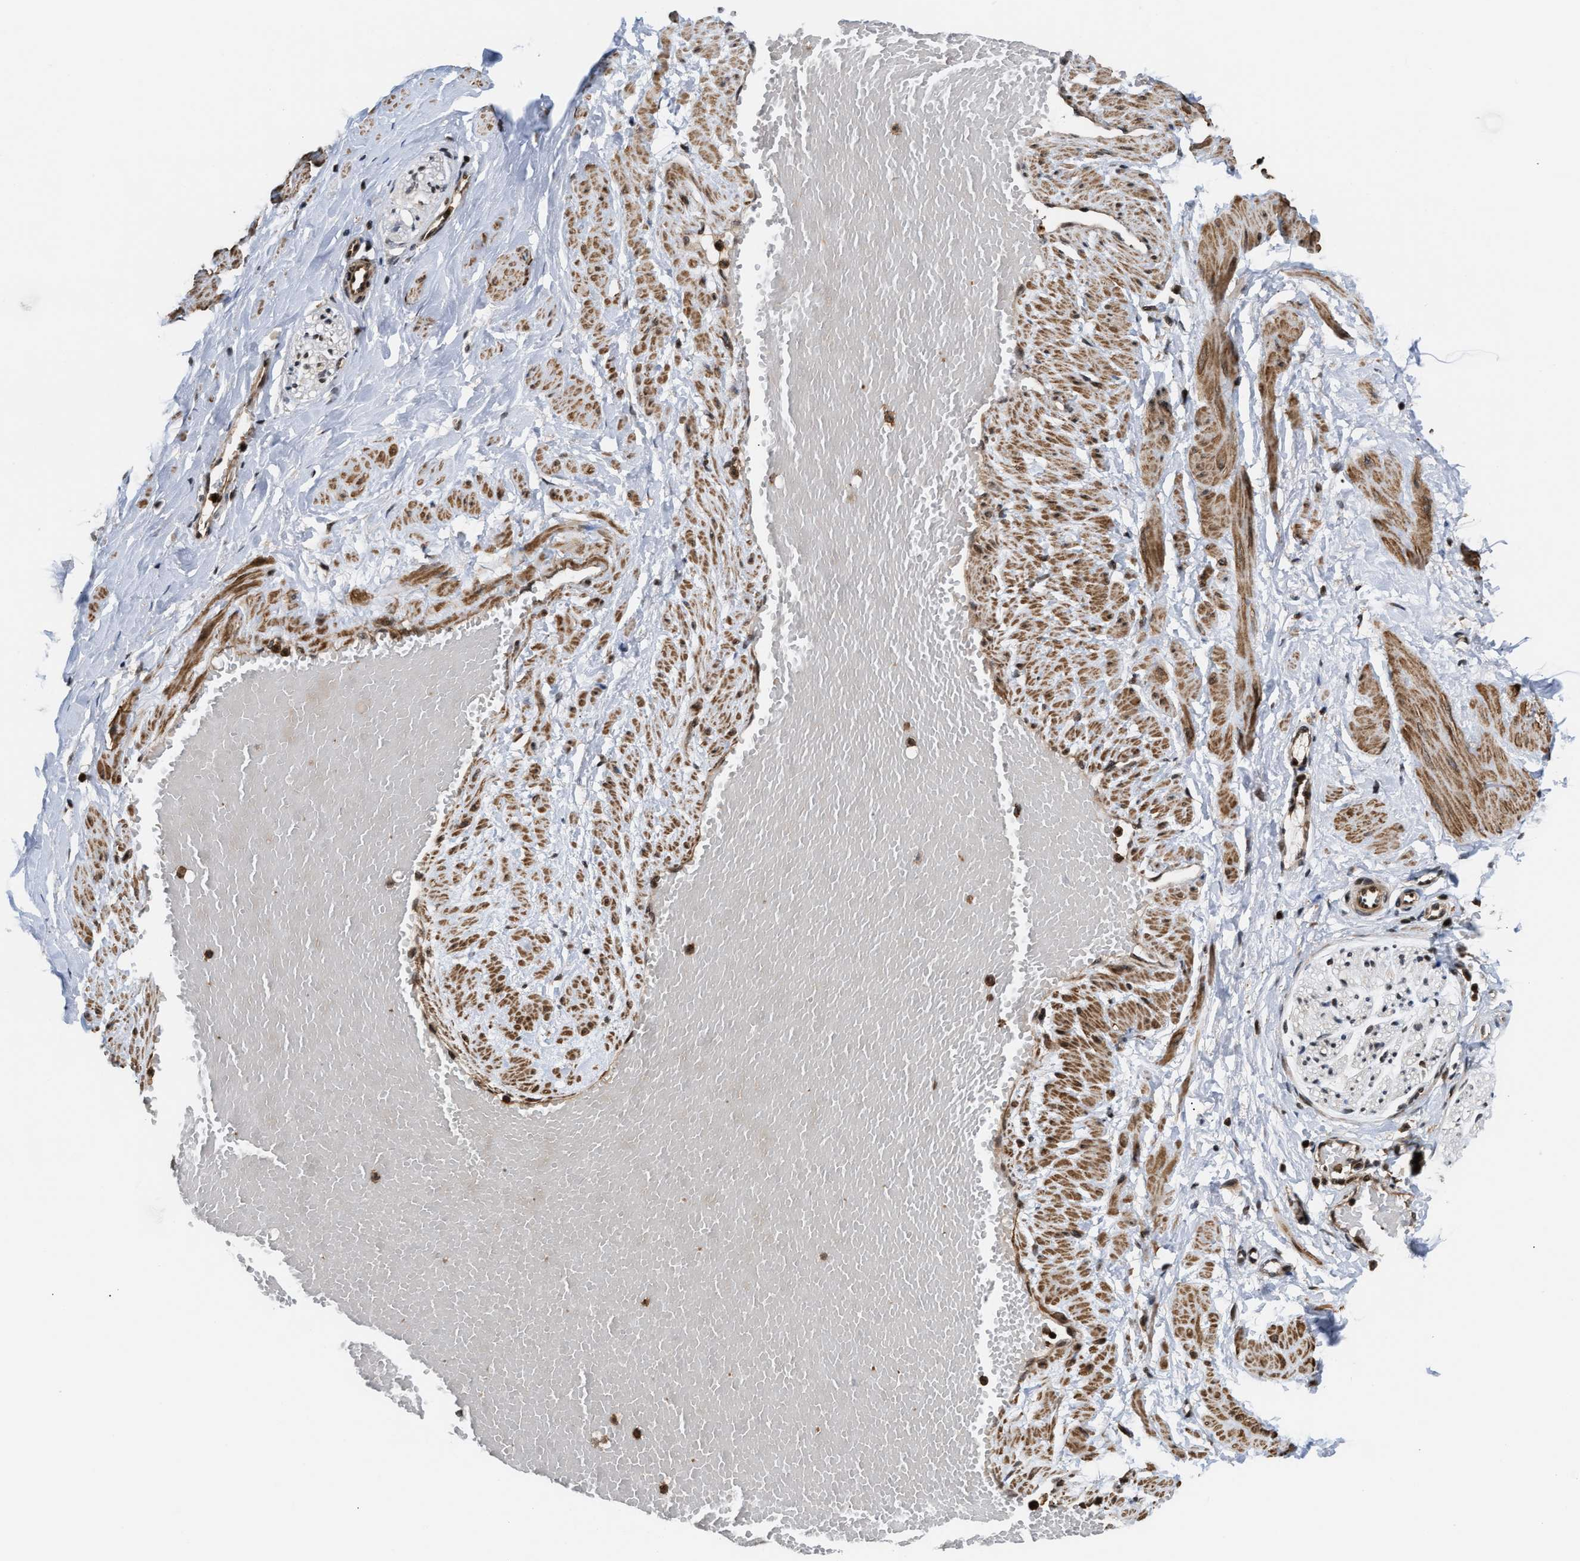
{"staining": {"intensity": "weak", "quantity": "25%-75%", "location": "cytoplasmic/membranous,nuclear"}, "tissue": "adipose tissue", "cell_type": "Adipocytes", "image_type": "normal", "snomed": [{"axis": "morphology", "description": "Normal tissue, NOS"}, {"axis": "topography", "description": "Soft tissue"}, {"axis": "topography", "description": "Vascular tissue"}], "caption": "Unremarkable adipose tissue was stained to show a protein in brown. There is low levels of weak cytoplasmic/membranous,nuclear staining in about 25%-75% of adipocytes. (DAB IHC, brown staining for protein, blue staining for nuclei).", "gene": "STAU2", "patient": {"sex": "female", "age": 35}}